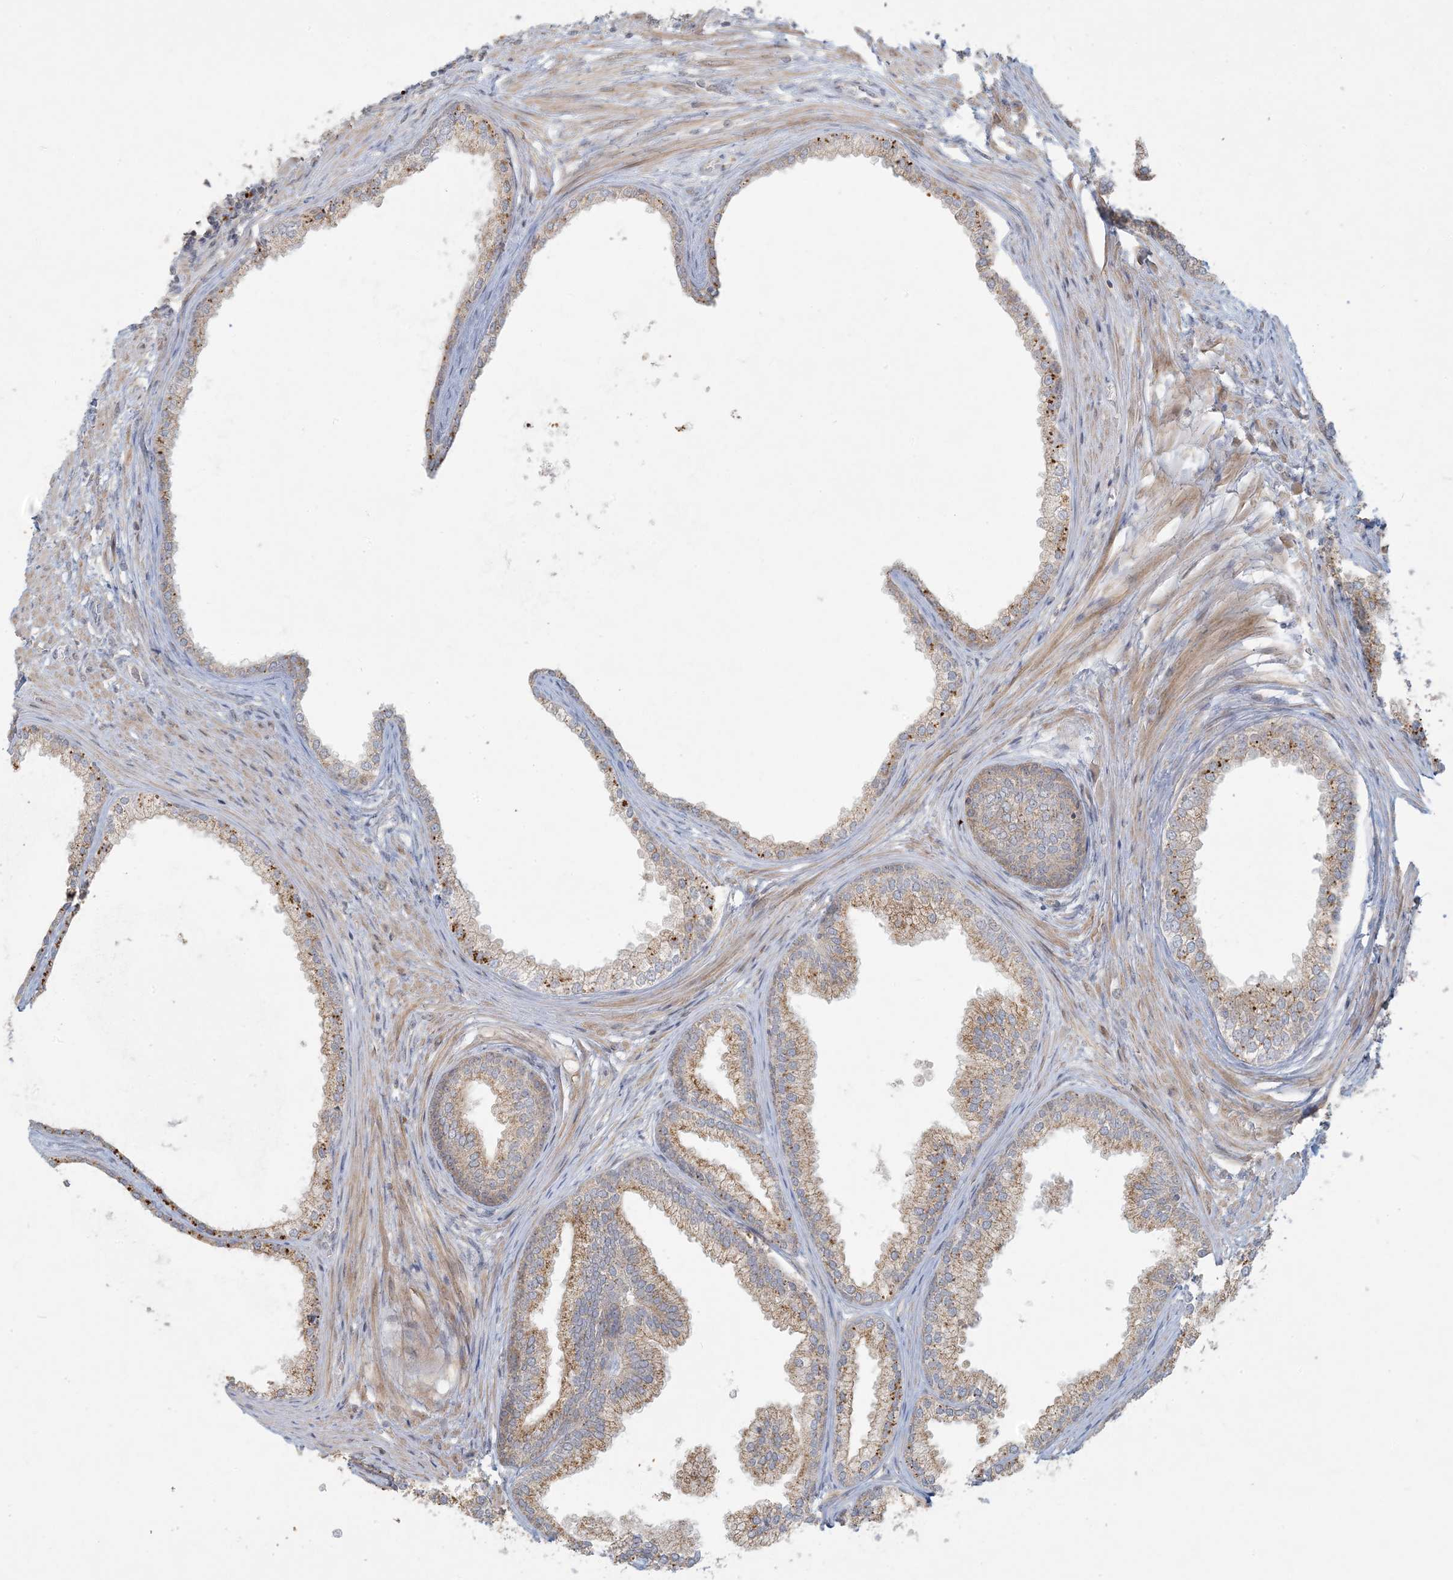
{"staining": {"intensity": "moderate", "quantity": ">75%", "location": "cytoplasmic/membranous"}, "tissue": "prostate", "cell_type": "Glandular cells", "image_type": "normal", "snomed": [{"axis": "morphology", "description": "Normal tissue, NOS"}, {"axis": "topography", "description": "Prostate"}], "caption": "A high-resolution micrograph shows immunohistochemistry staining of benign prostate, which displays moderate cytoplasmic/membranous staining in approximately >75% of glandular cells. The staining was performed using DAB, with brown indicating positive protein expression. Nuclei are stained blue with hematoxylin.", "gene": "MCAT", "patient": {"sex": "male", "age": 76}}